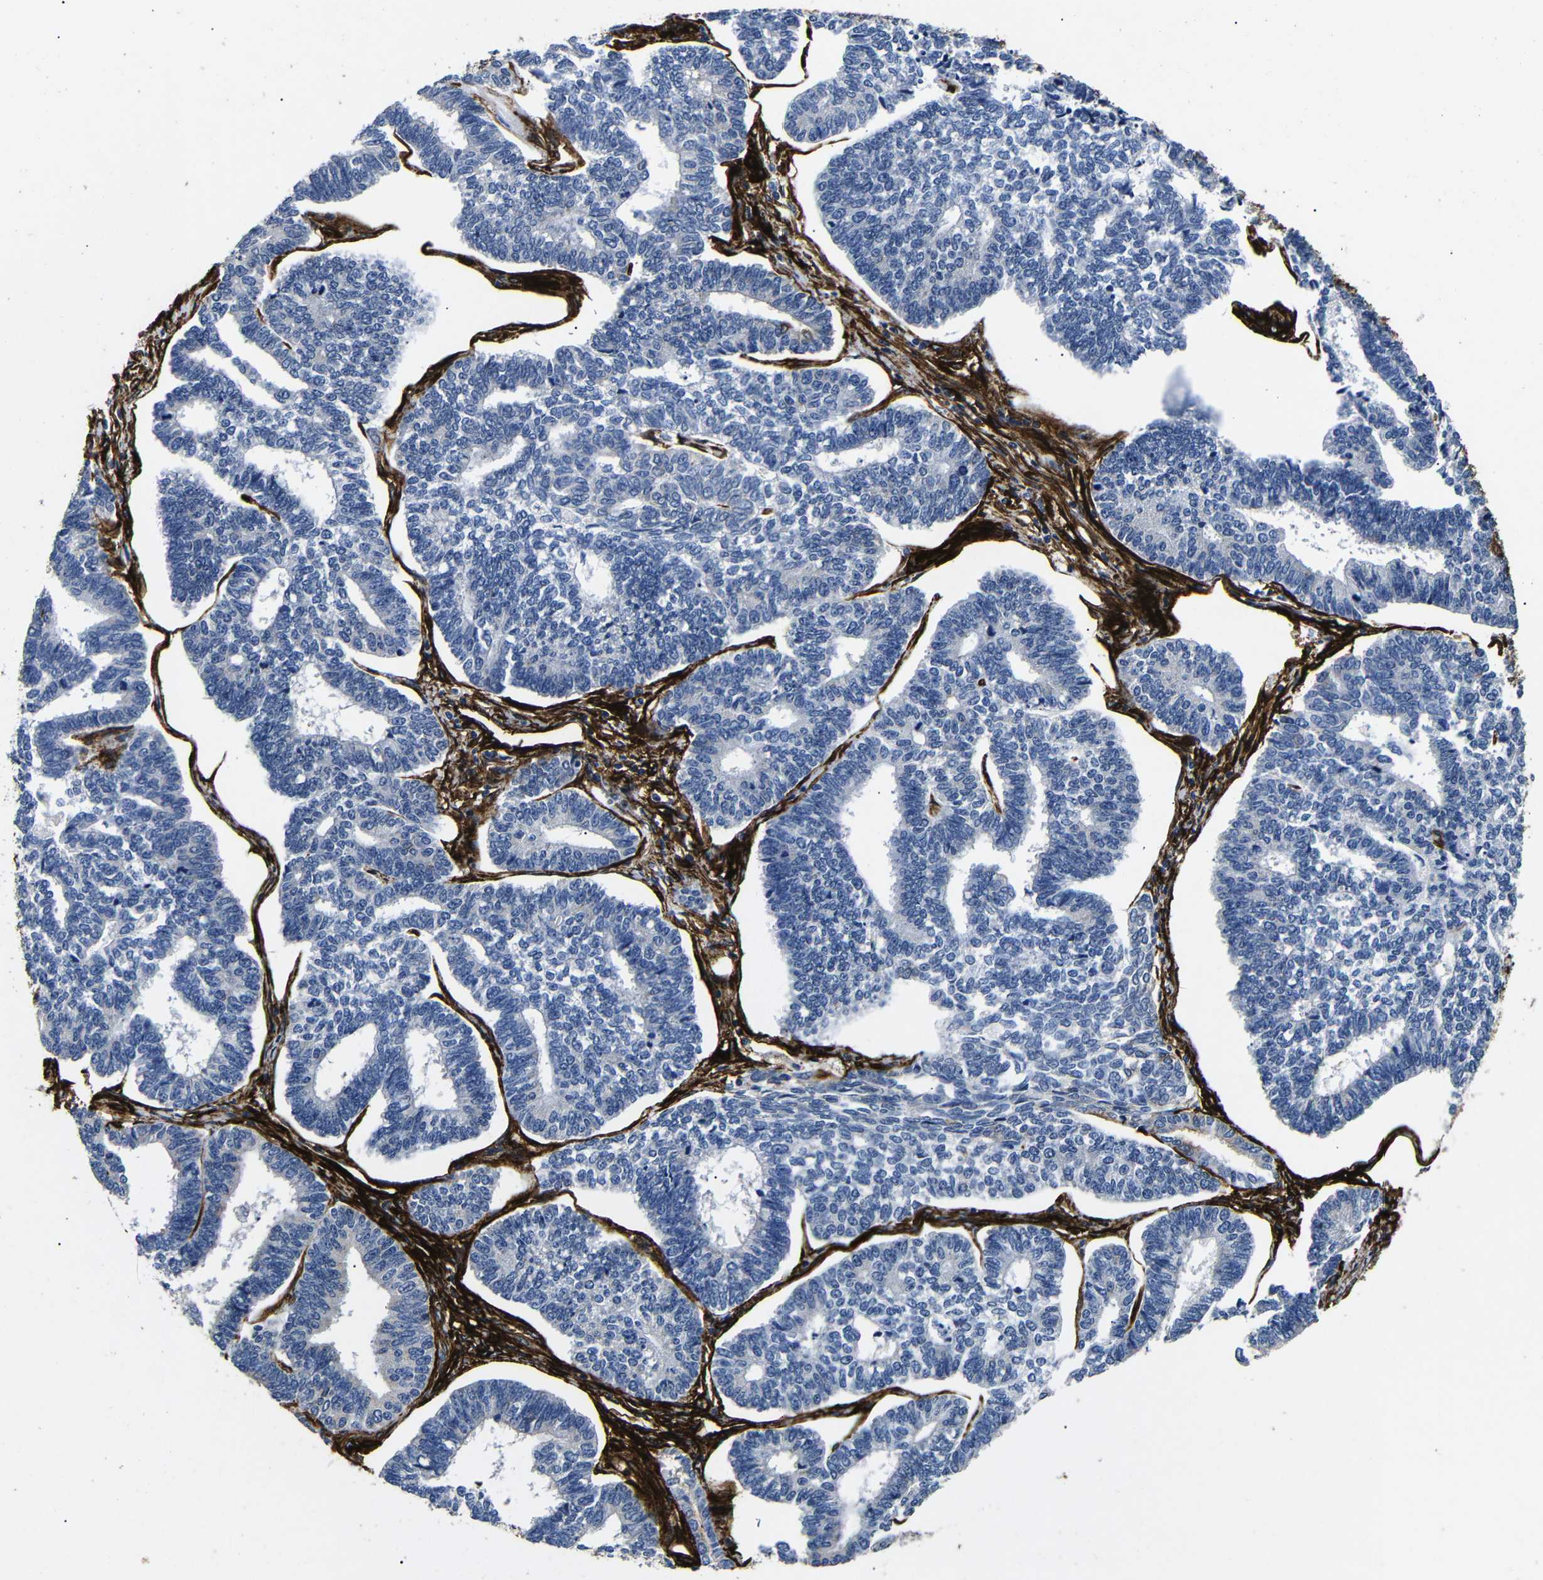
{"staining": {"intensity": "negative", "quantity": "none", "location": "none"}, "tissue": "endometrial cancer", "cell_type": "Tumor cells", "image_type": "cancer", "snomed": [{"axis": "morphology", "description": "Adenocarcinoma, NOS"}, {"axis": "topography", "description": "Endometrium"}], "caption": "DAB immunohistochemical staining of human adenocarcinoma (endometrial) demonstrates no significant staining in tumor cells.", "gene": "CAV2", "patient": {"sex": "female", "age": 70}}